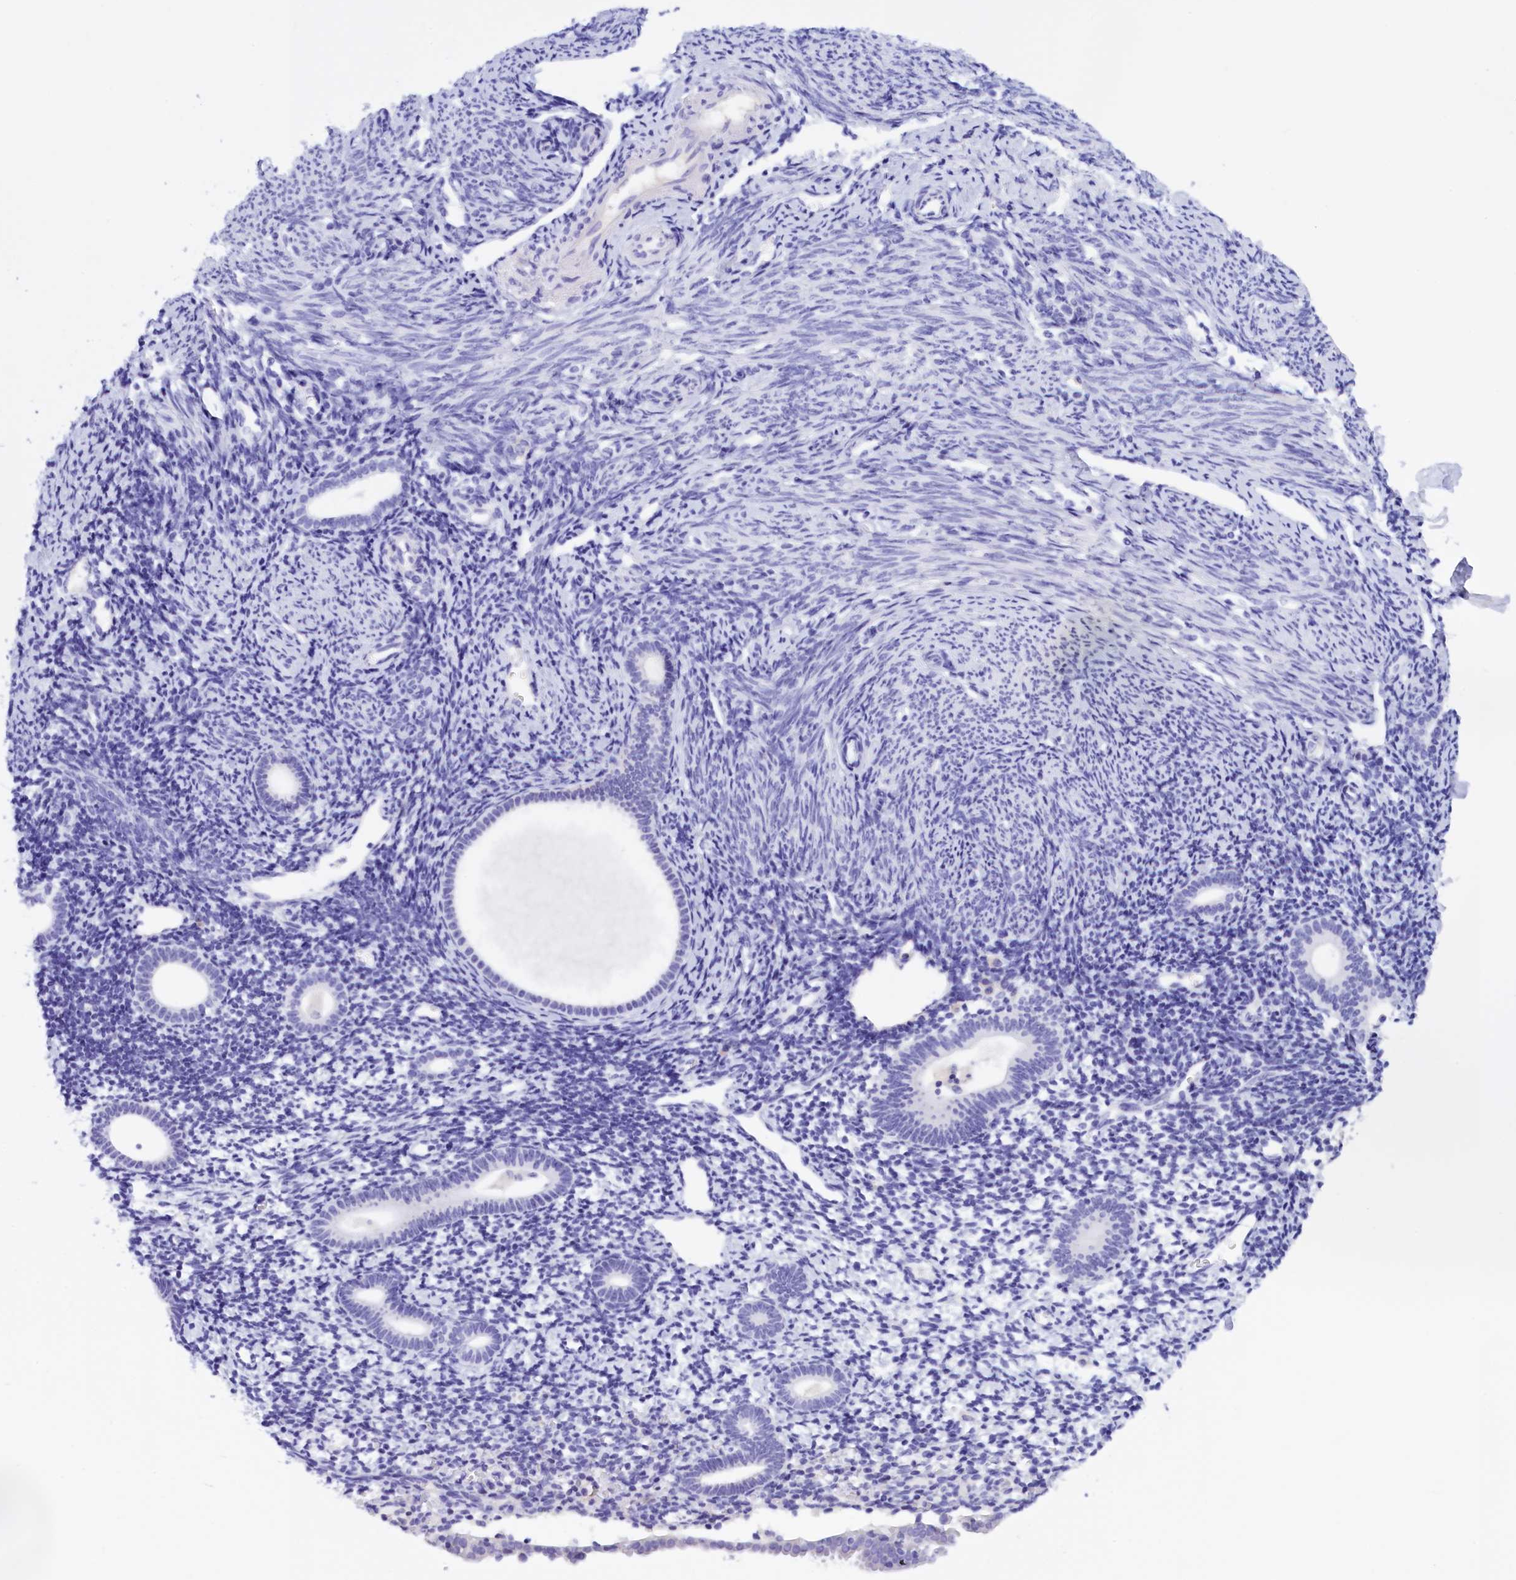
{"staining": {"intensity": "negative", "quantity": "none", "location": "none"}, "tissue": "endometrium", "cell_type": "Cells in endometrial stroma", "image_type": "normal", "snomed": [{"axis": "morphology", "description": "Normal tissue, NOS"}, {"axis": "topography", "description": "Endometrium"}], "caption": "An image of human endometrium is negative for staining in cells in endometrial stroma. Brightfield microscopy of immunohistochemistry (IHC) stained with DAB (brown) and hematoxylin (blue), captured at high magnification.", "gene": "PROK2", "patient": {"sex": "female", "age": 56}}